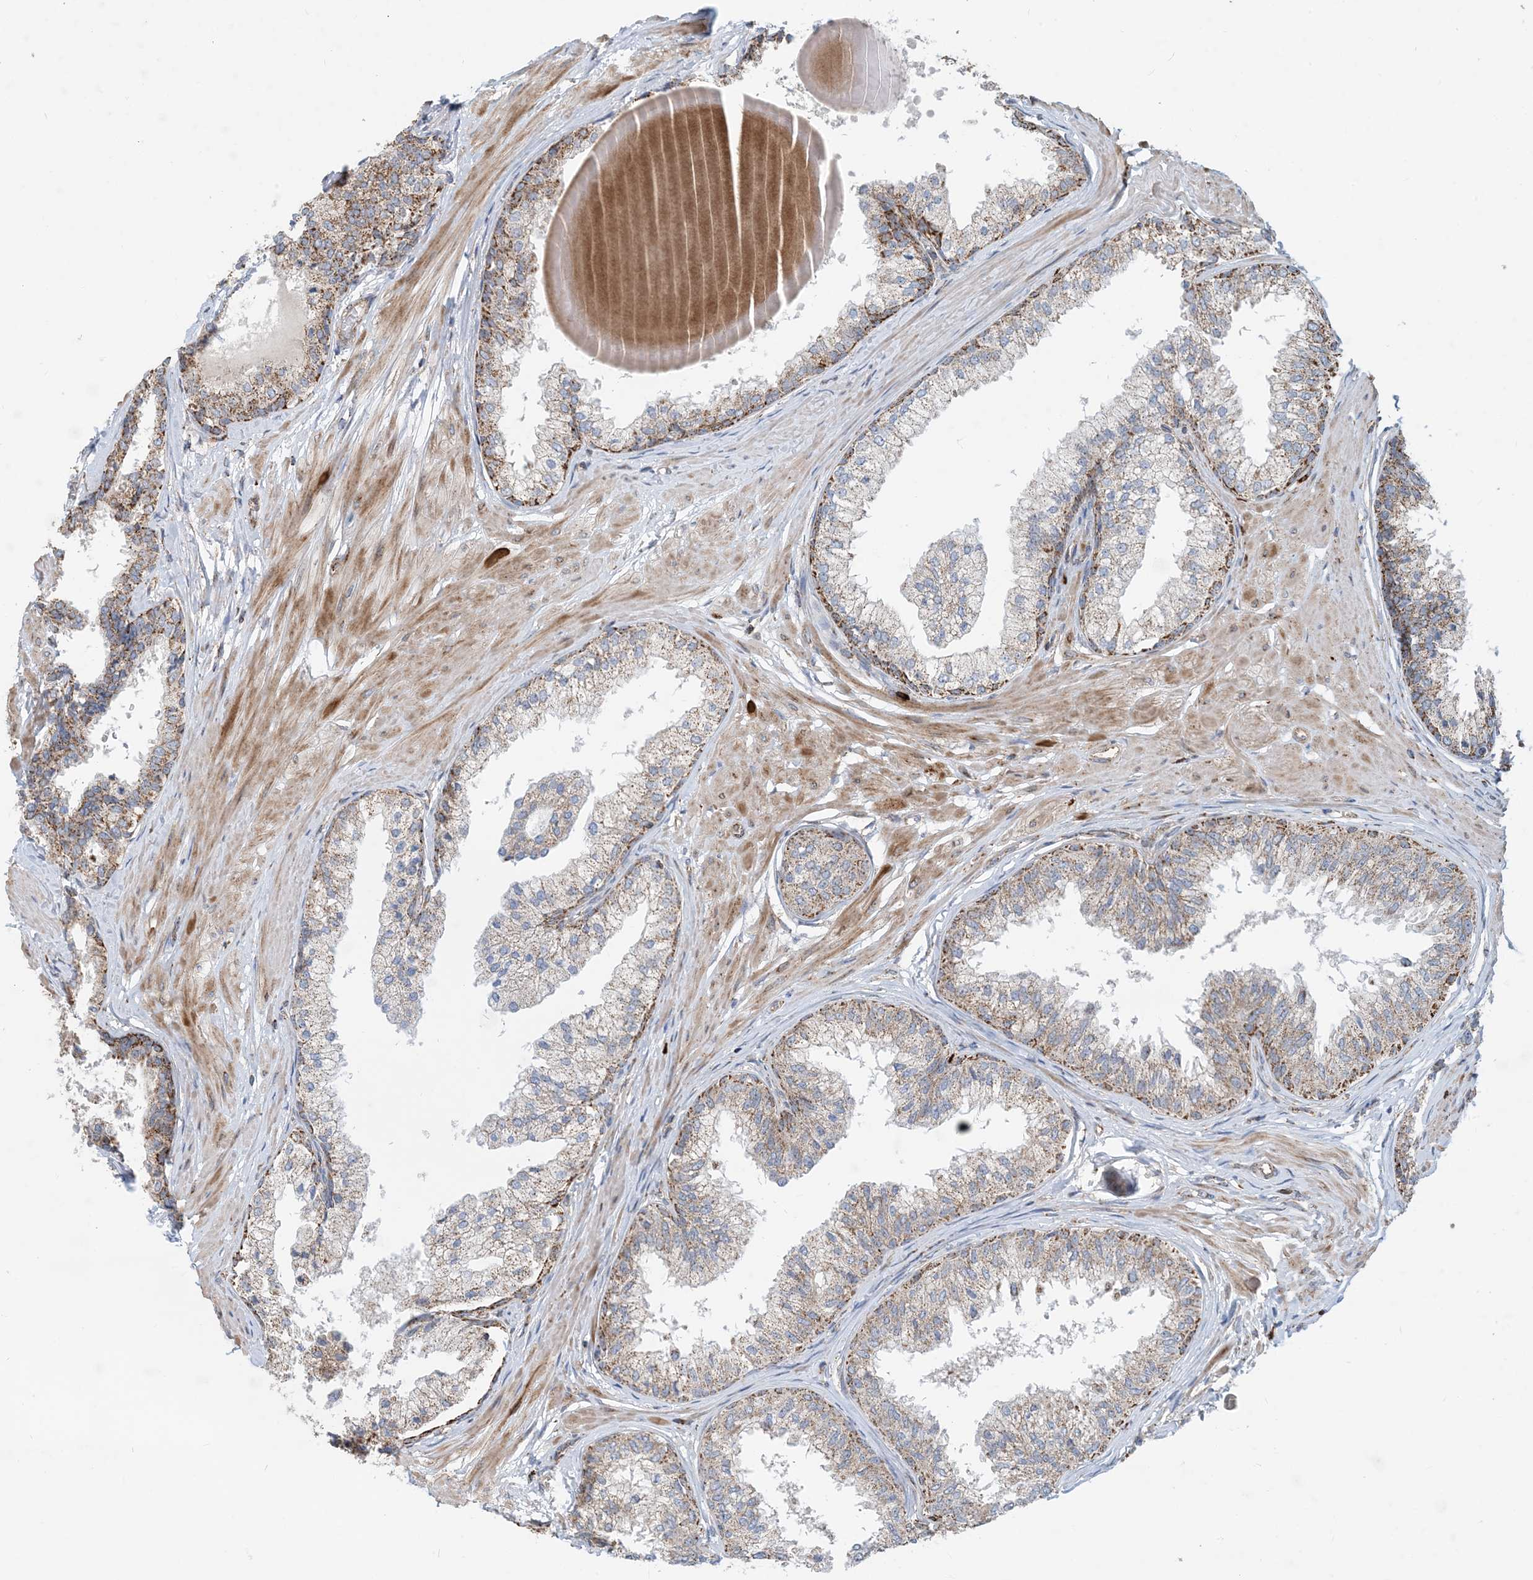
{"staining": {"intensity": "moderate", "quantity": "25%-75%", "location": "cytoplasmic/membranous"}, "tissue": "prostate", "cell_type": "Glandular cells", "image_type": "normal", "snomed": [{"axis": "morphology", "description": "Normal tissue, NOS"}, {"axis": "topography", "description": "Prostate"}], "caption": "DAB (3,3'-diaminobenzidine) immunohistochemical staining of benign human prostate reveals moderate cytoplasmic/membranous protein expression in about 25%-75% of glandular cells. Nuclei are stained in blue.", "gene": "PCDHGA1", "patient": {"sex": "male", "age": 48}}